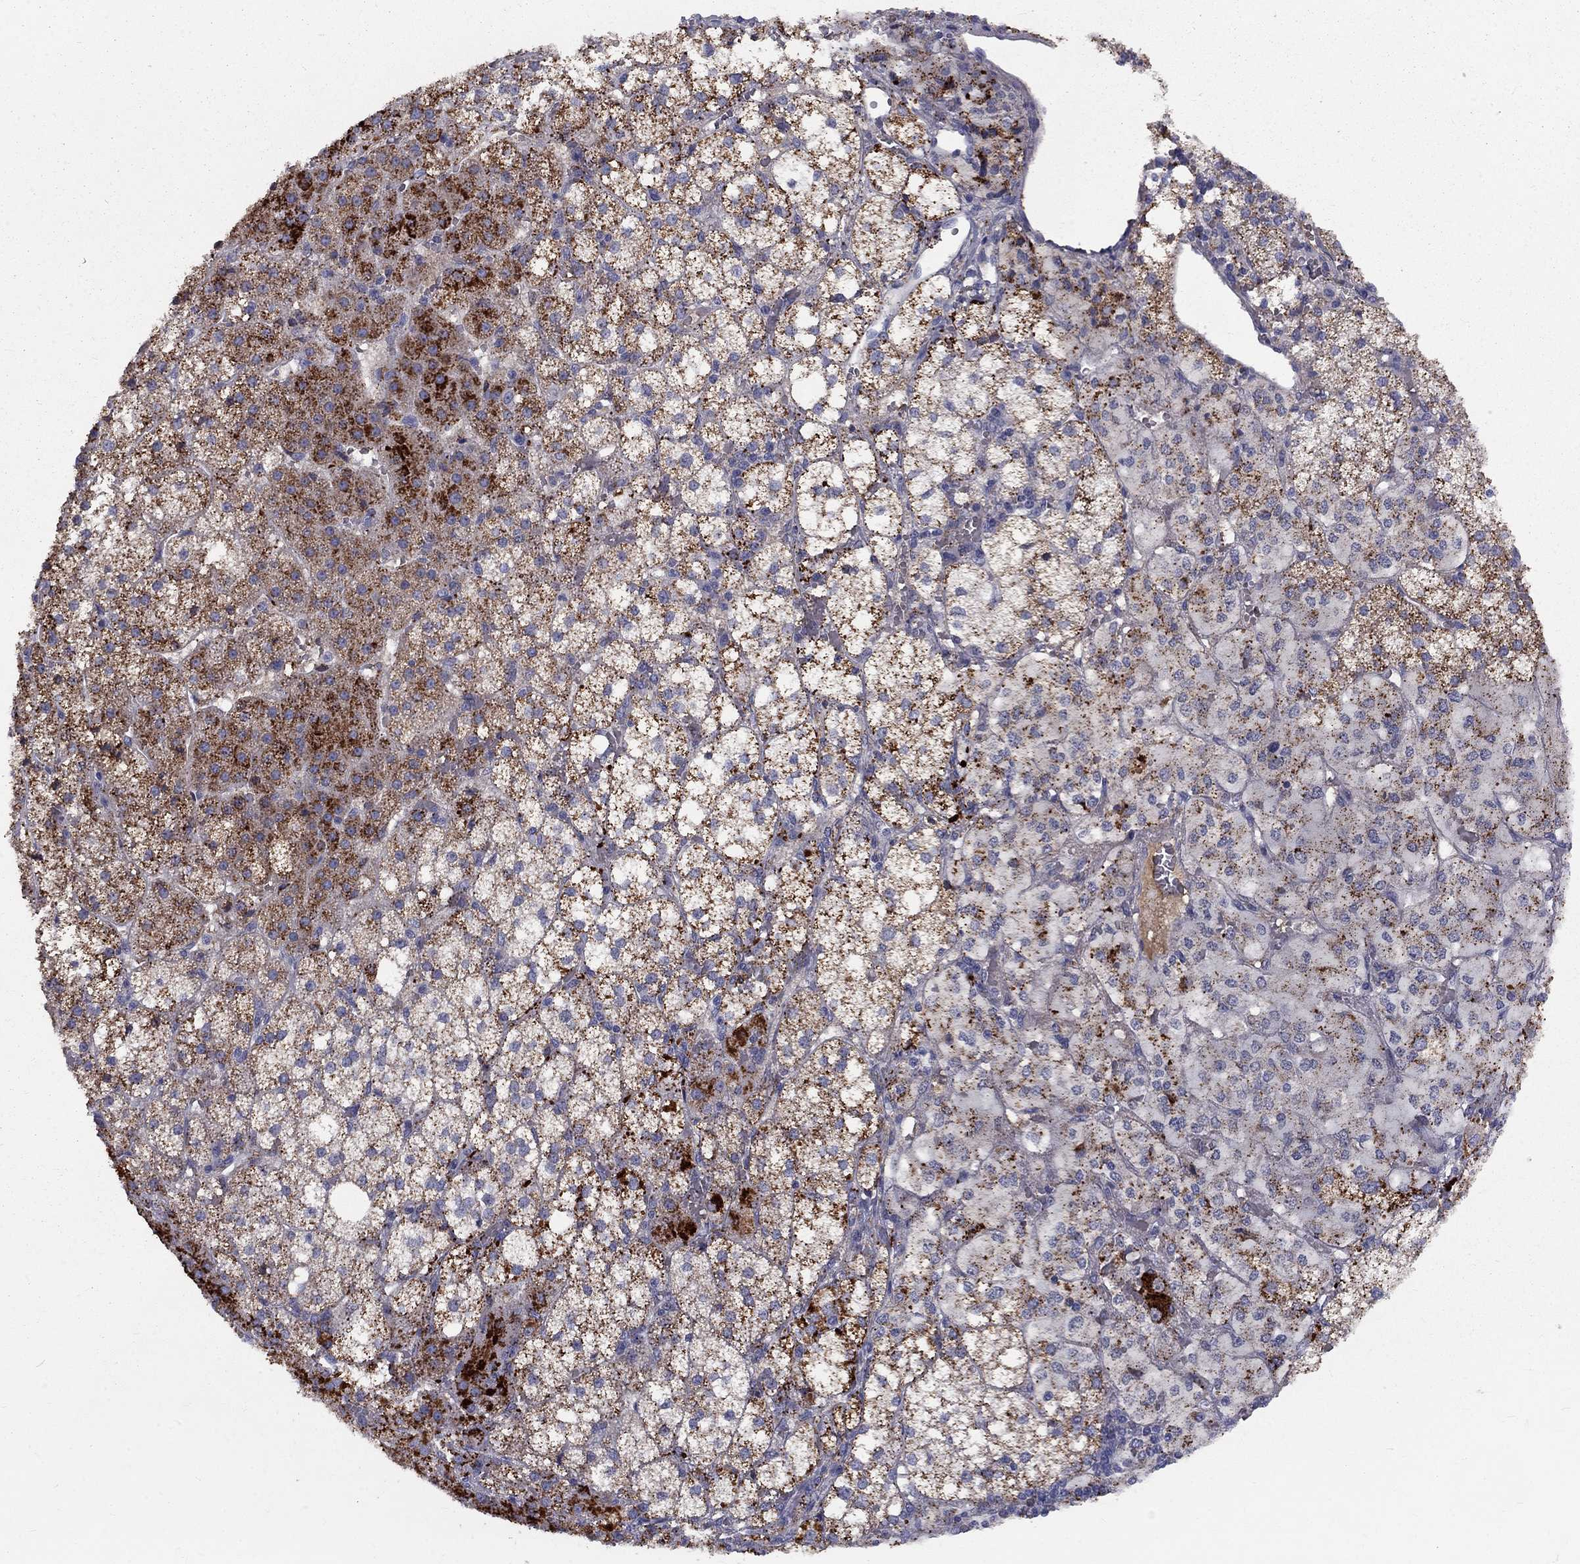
{"staining": {"intensity": "strong", "quantity": "25%-75%", "location": "cytoplasmic/membranous"}, "tissue": "adrenal gland", "cell_type": "Glandular cells", "image_type": "normal", "snomed": [{"axis": "morphology", "description": "Normal tissue, NOS"}, {"axis": "topography", "description": "Adrenal gland"}], "caption": "This micrograph displays immunohistochemistry staining of normal adrenal gland, with high strong cytoplasmic/membranous expression in approximately 25%-75% of glandular cells.", "gene": "EPDR1", "patient": {"sex": "male", "age": 53}}